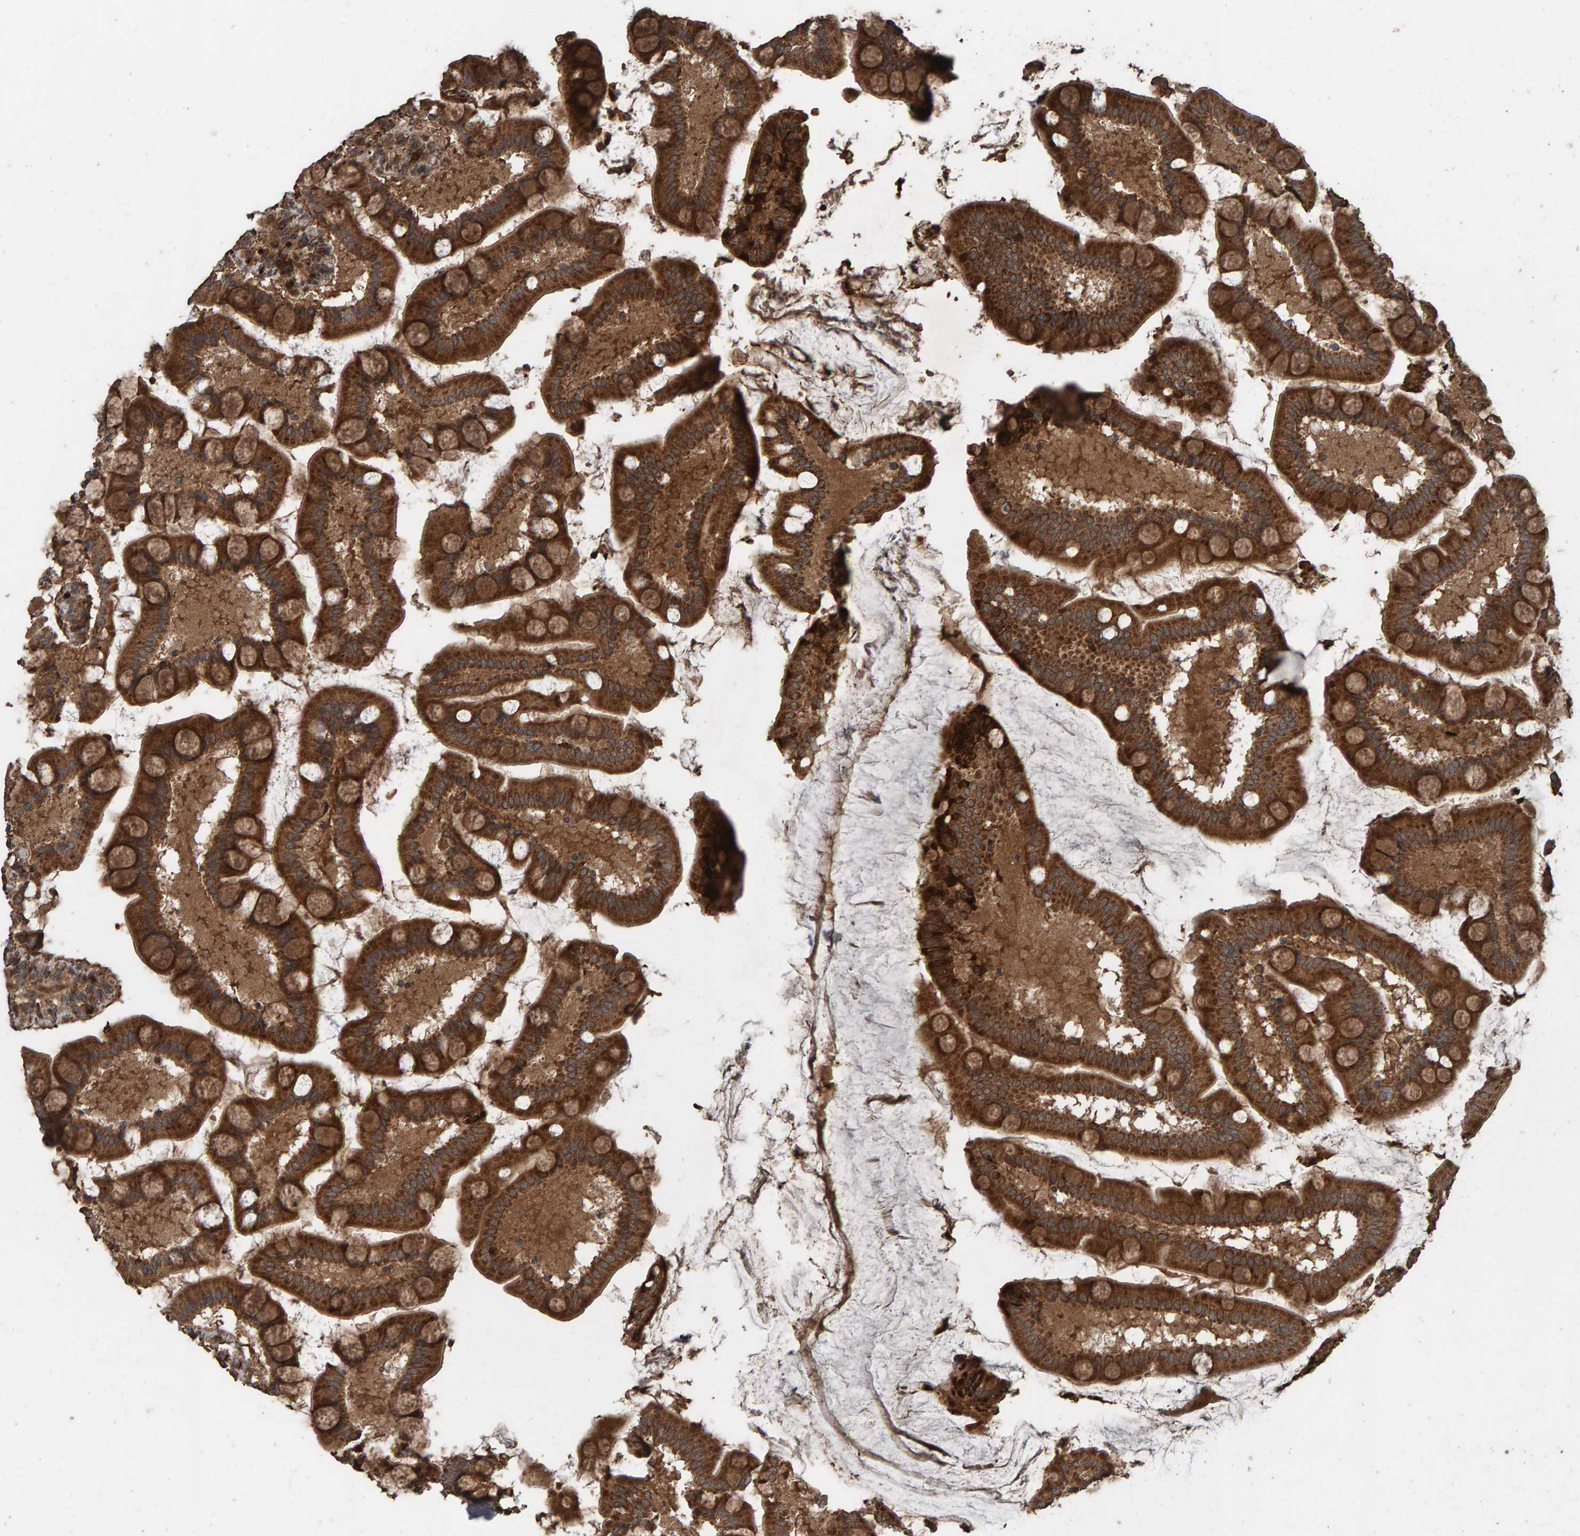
{"staining": {"intensity": "moderate", "quantity": ">75%", "location": "cytoplasmic/membranous"}, "tissue": "small intestine", "cell_type": "Glandular cells", "image_type": "normal", "snomed": [{"axis": "morphology", "description": "Normal tissue, NOS"}, {"axis": "topography", "description": "Small intestine"}], "caption": "Small intestine stained with immunohistochemistry (IHC) shows moderate cytoplasmic/membranous positivity in approximately >75% of glandular cells. The staining was performed using DAB to visualize the protein expression in brown, while the nuclei were stained in blue with hematoxylin (Magnification: 20x).", "gene": "DUS1L", "patient": {"sex": "male", "age": 41}}